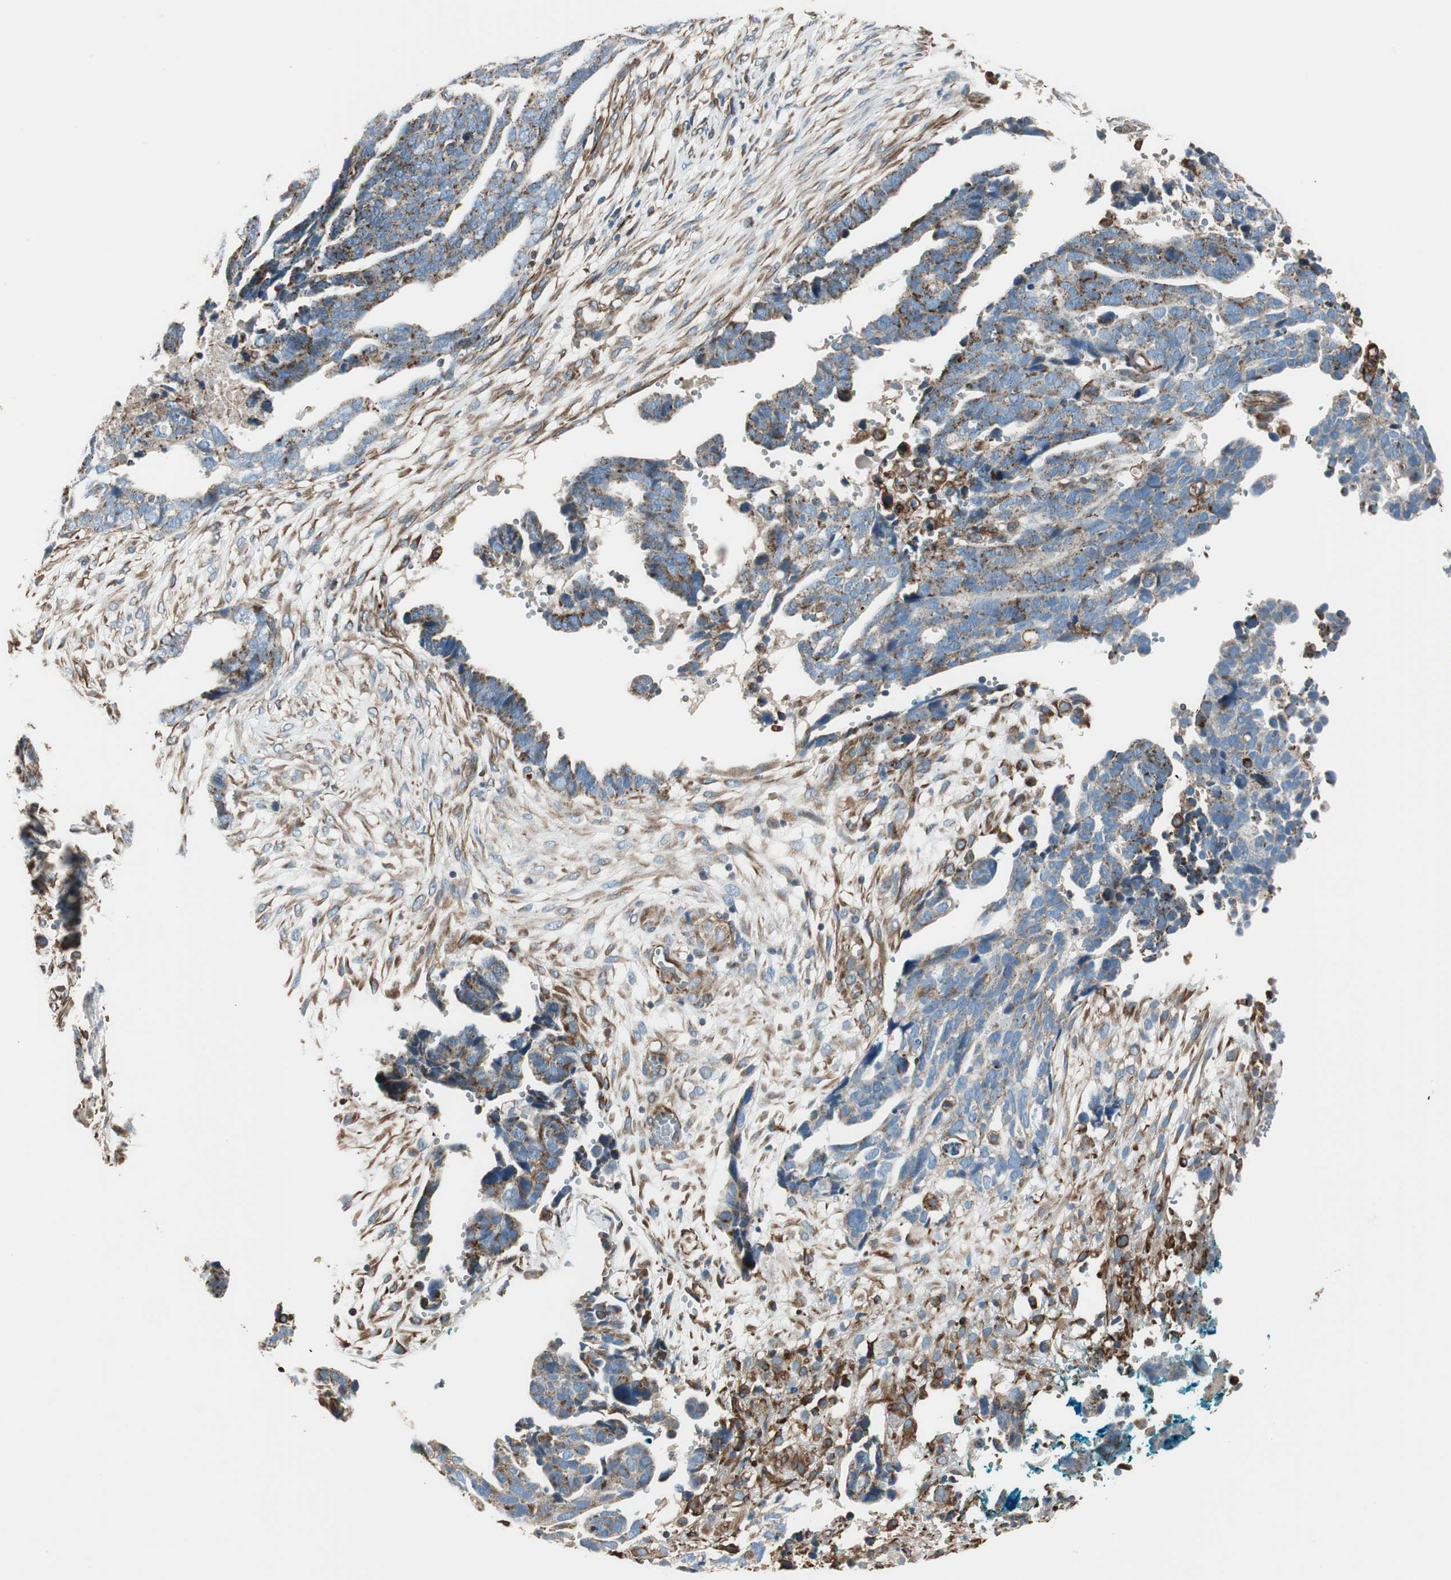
{"staining": {"intensity": "weak", "quantity": "<25%", "location": "cytoplasmic/membranous"}, "tissue": "ovarian cancer", "cell_type": "Tumor cells", "image_type": "cancer", "snomed": [{"axis": "morphology", "description": "Normal tissue, NOS"}, {"axis": "morphology", "description": "Cystadenocarcinoma, serous, NOS"}, {"axis": "topography", "description": "Fallopian tube"}, {"axis": "topography", "description": "Ovary"}], "caption": "There is no significant staining in tumor cells of ovarian cancer.", "gene": "SRCIN1", "patient": {"sex": "female", "age": 56}}